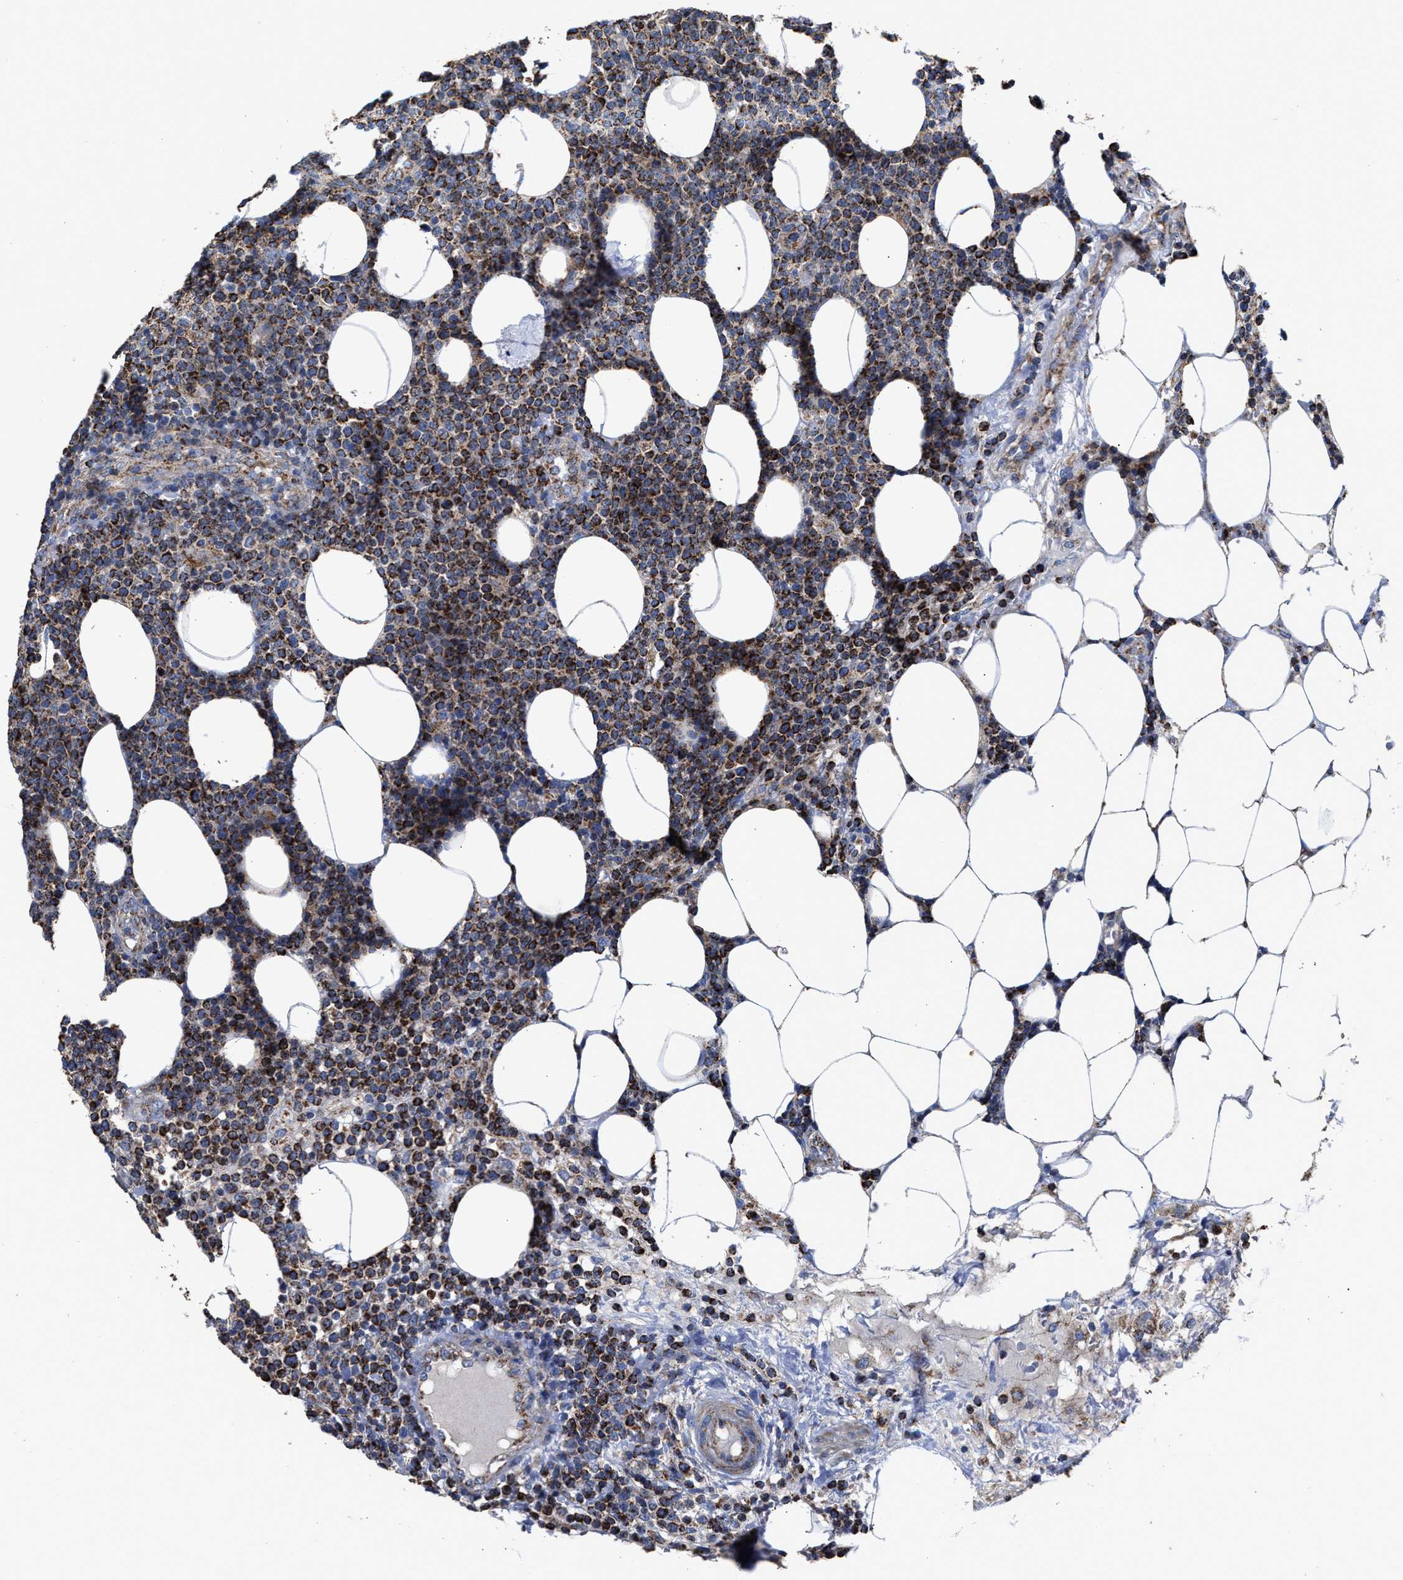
{"staining": {"intensity": "strong", "quantity": ">75%", "location": "cytoplasmic/membranous"}, "tissue": "lymphoma", "cell_type": "Tumor cells", "image_type": "cancer", "snomed": [{"axis": "morphology", "description": "Malignant lymphoma, non-Hodgkin's type, High grade"}, {"axis": "topography", "description": "Lymph node"}], "caption": "Immunohistochemistry (IHC) histopathology image of lymphoma stained for a protein (brown), which exhibits high levels of strong cytoplasmic/membranous positivity in about >75% of tumor cells.", "gene": "MECR", "patient": {"sex": "male", "age": 61}}